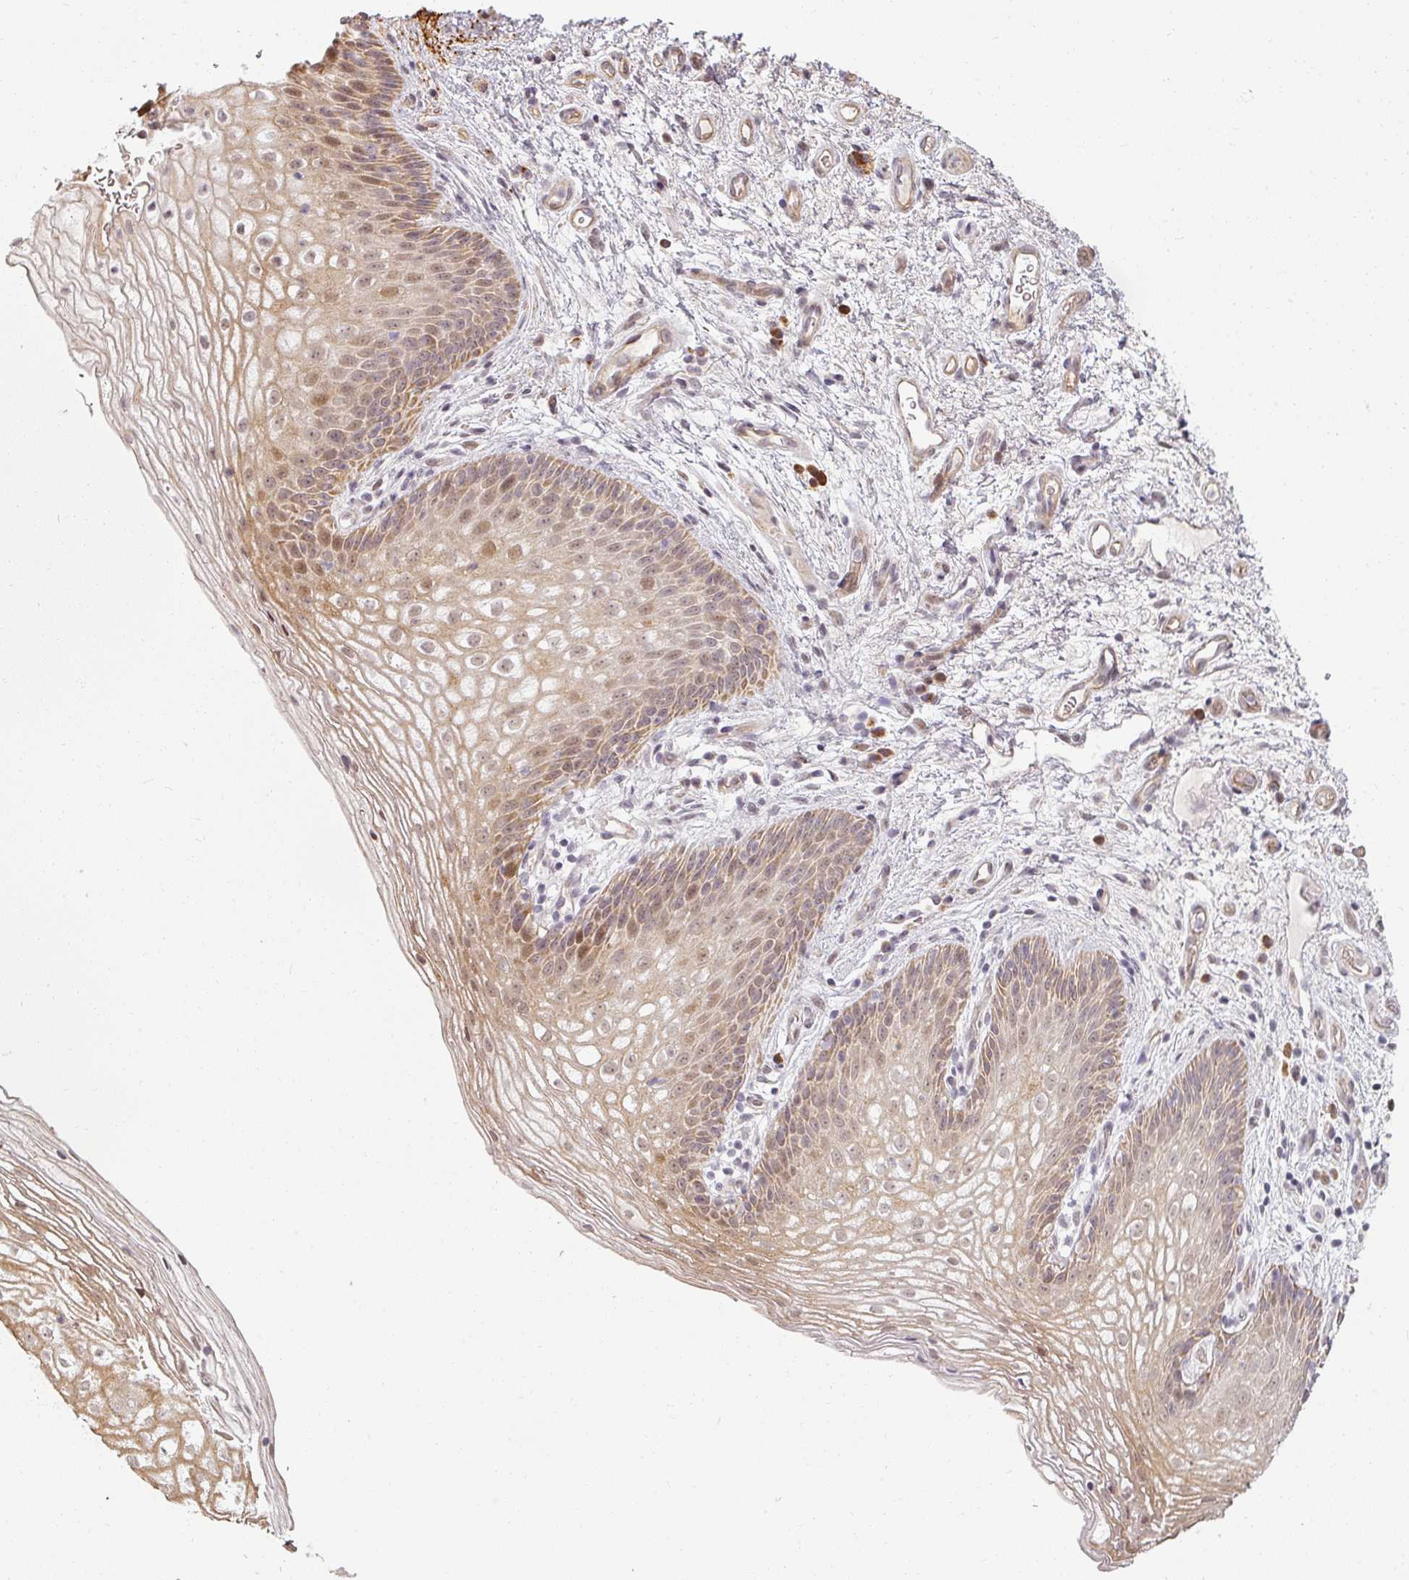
{"staining": {"intensity": "moderate", "quantity": "25%-75%", "location": "cytoplasmic/membranous,nuclear"}, "tissue": "vagina", "cell_type": "Squamous epithelial cells", "image_type": "normal", "snomed": [{"axis": "morphology", "description": "Normal tissue, NOS"}, {"axis": "topography", "description": "Vagina"}], "caption": "Immunohistochemistry of unremarkable vagina demonstrates medium levels of moderate cytoplasmic/membranous,nuclear staining in approximately 25%-75% of squamous epithelial cells.", "gene": "MED19", "patient": {"sex": "female", "age": 47}}